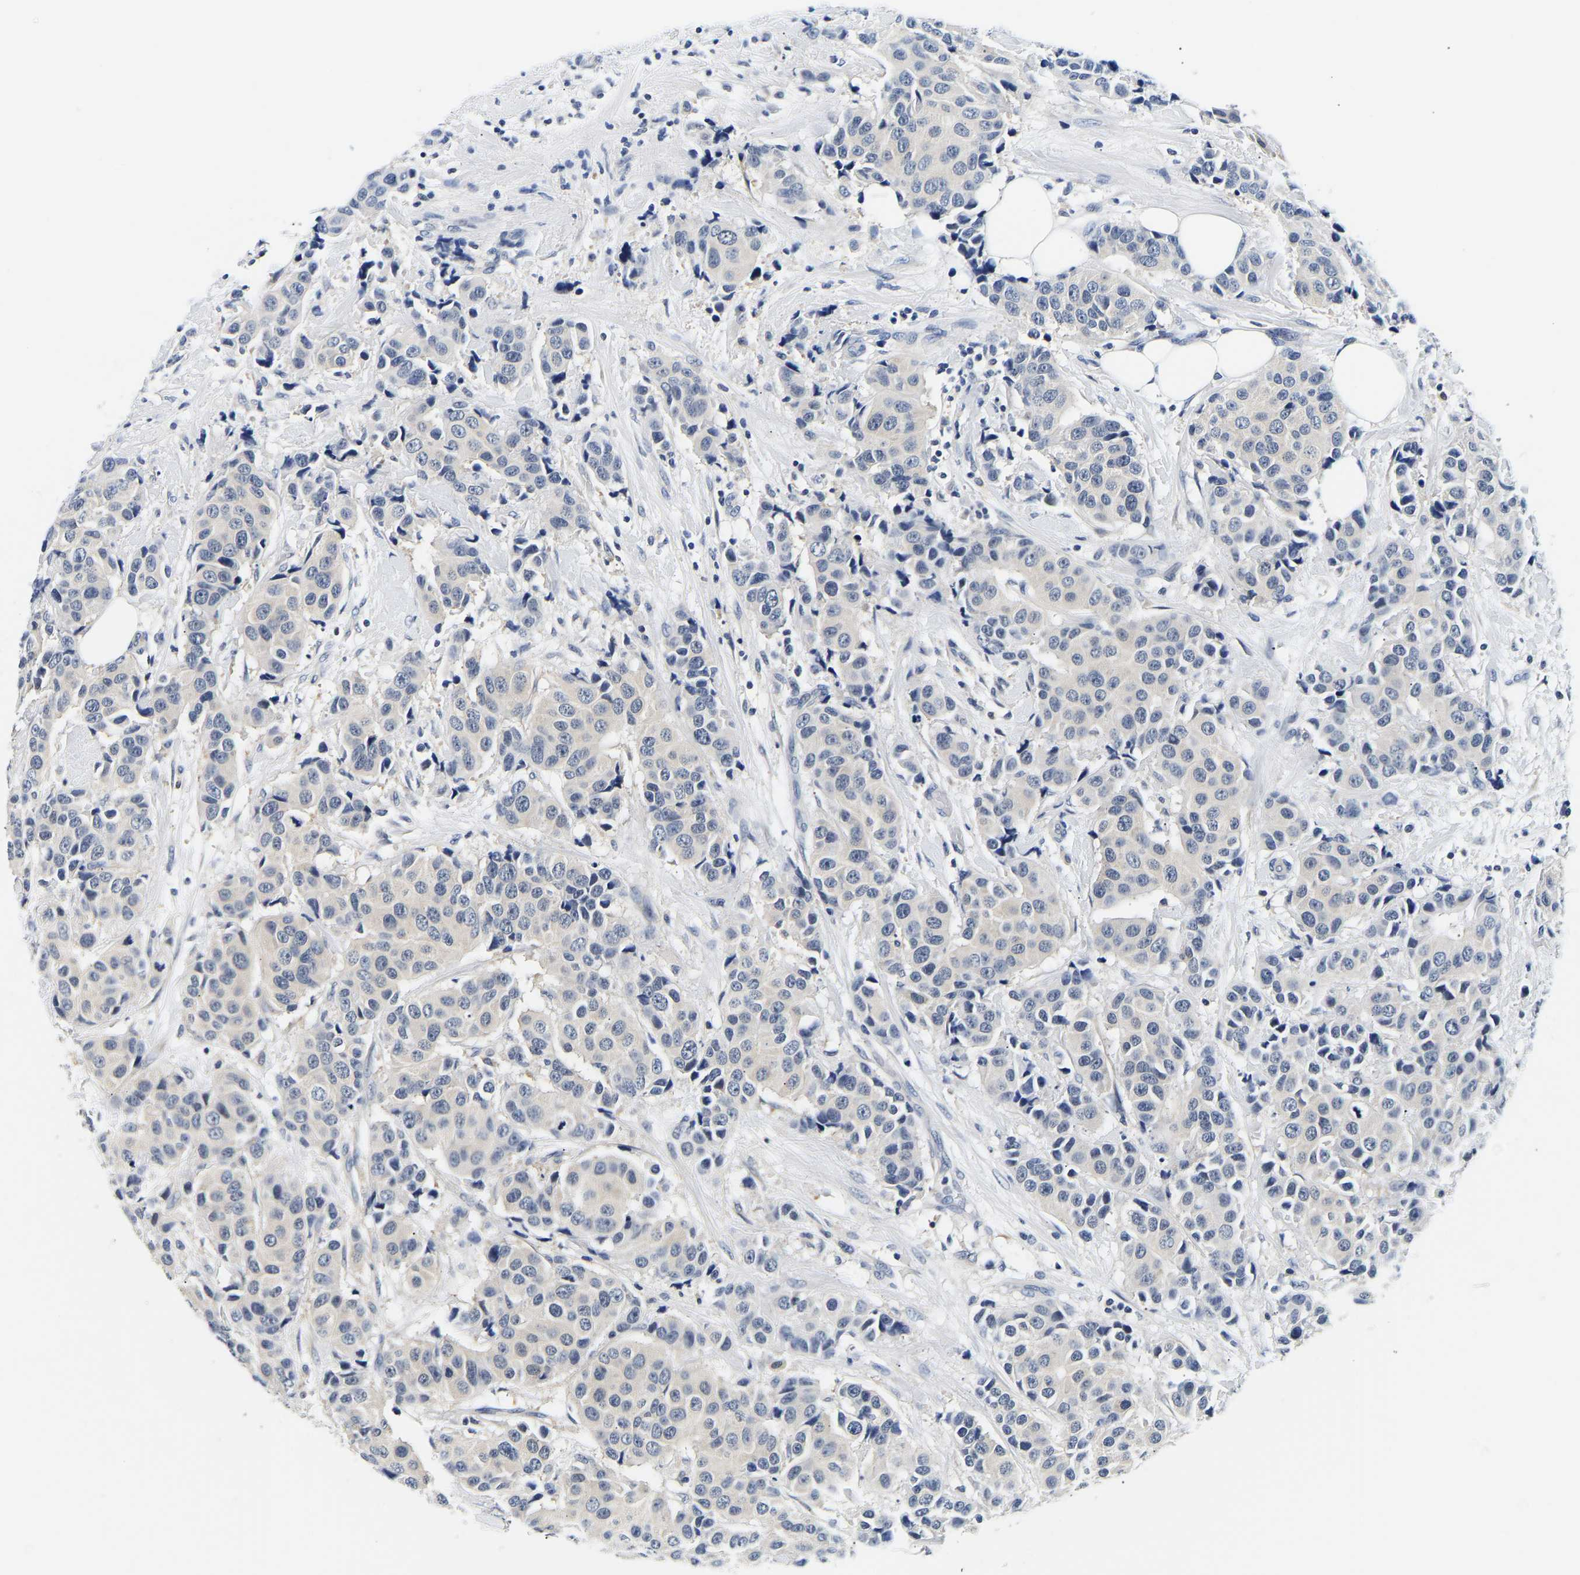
{"staining": {"intensity": "negative", "quantity": "none", "location": "none"}, "tissue": "breast cancer", "cell_type": "Tumor cells", "image_type": "cancer", "snomed": [{"axis": "morphology", "description": "Normal tissue, NOS"}, {"axis": "morphology", "description": "Duct carcinoma"}, {"axis": "topography", "description": "Breast"}], "caption": "IHC image of infiltrating ductal carcinoma (breast) stained for a protein (brown), which reveals no positivity in tumor cells.", "gene": "UCHL3", "patient": {"sex": "female", "age": 39}}